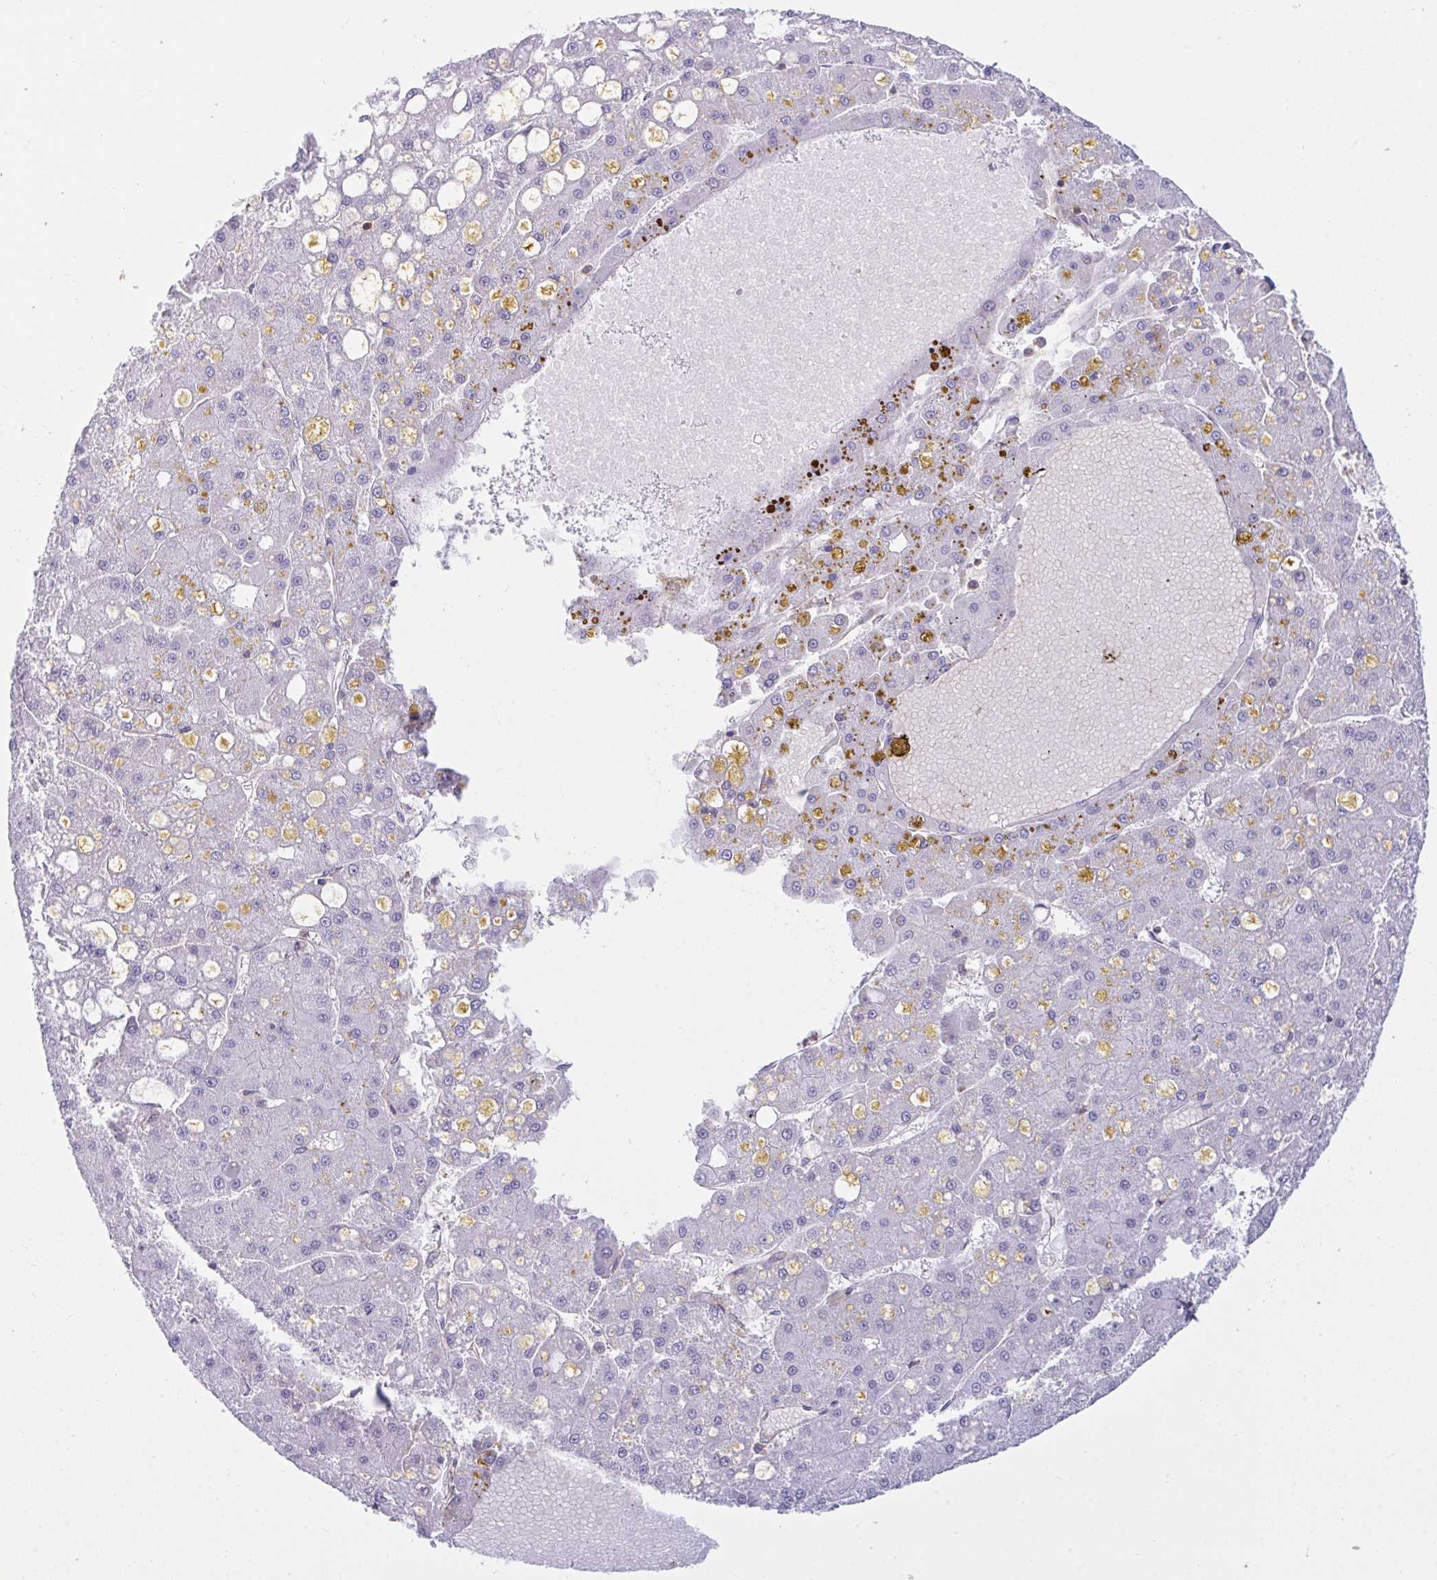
{"staining": {"intensity": "negative", "quantity": "none", "location": "none"}, "tissue": "liver cancer", "cell_type": "Tumor cells", "image_type": "cancer", "snomed": [{"axis": "morphology", "description": "Carcinoma, Hepatocellular, NOS"}, {"axis": "topography", "description": "Liver"}], "caption": "Immunohistochemistry of human hepatocellular carcinoma (liver) displays no positivity in tumor cells. (Immunohistochemistry (ihc), brightfield microscopy, high magnification).", "gene": "TSC22D3", "patient": {"sex": "male", "age": 67}}